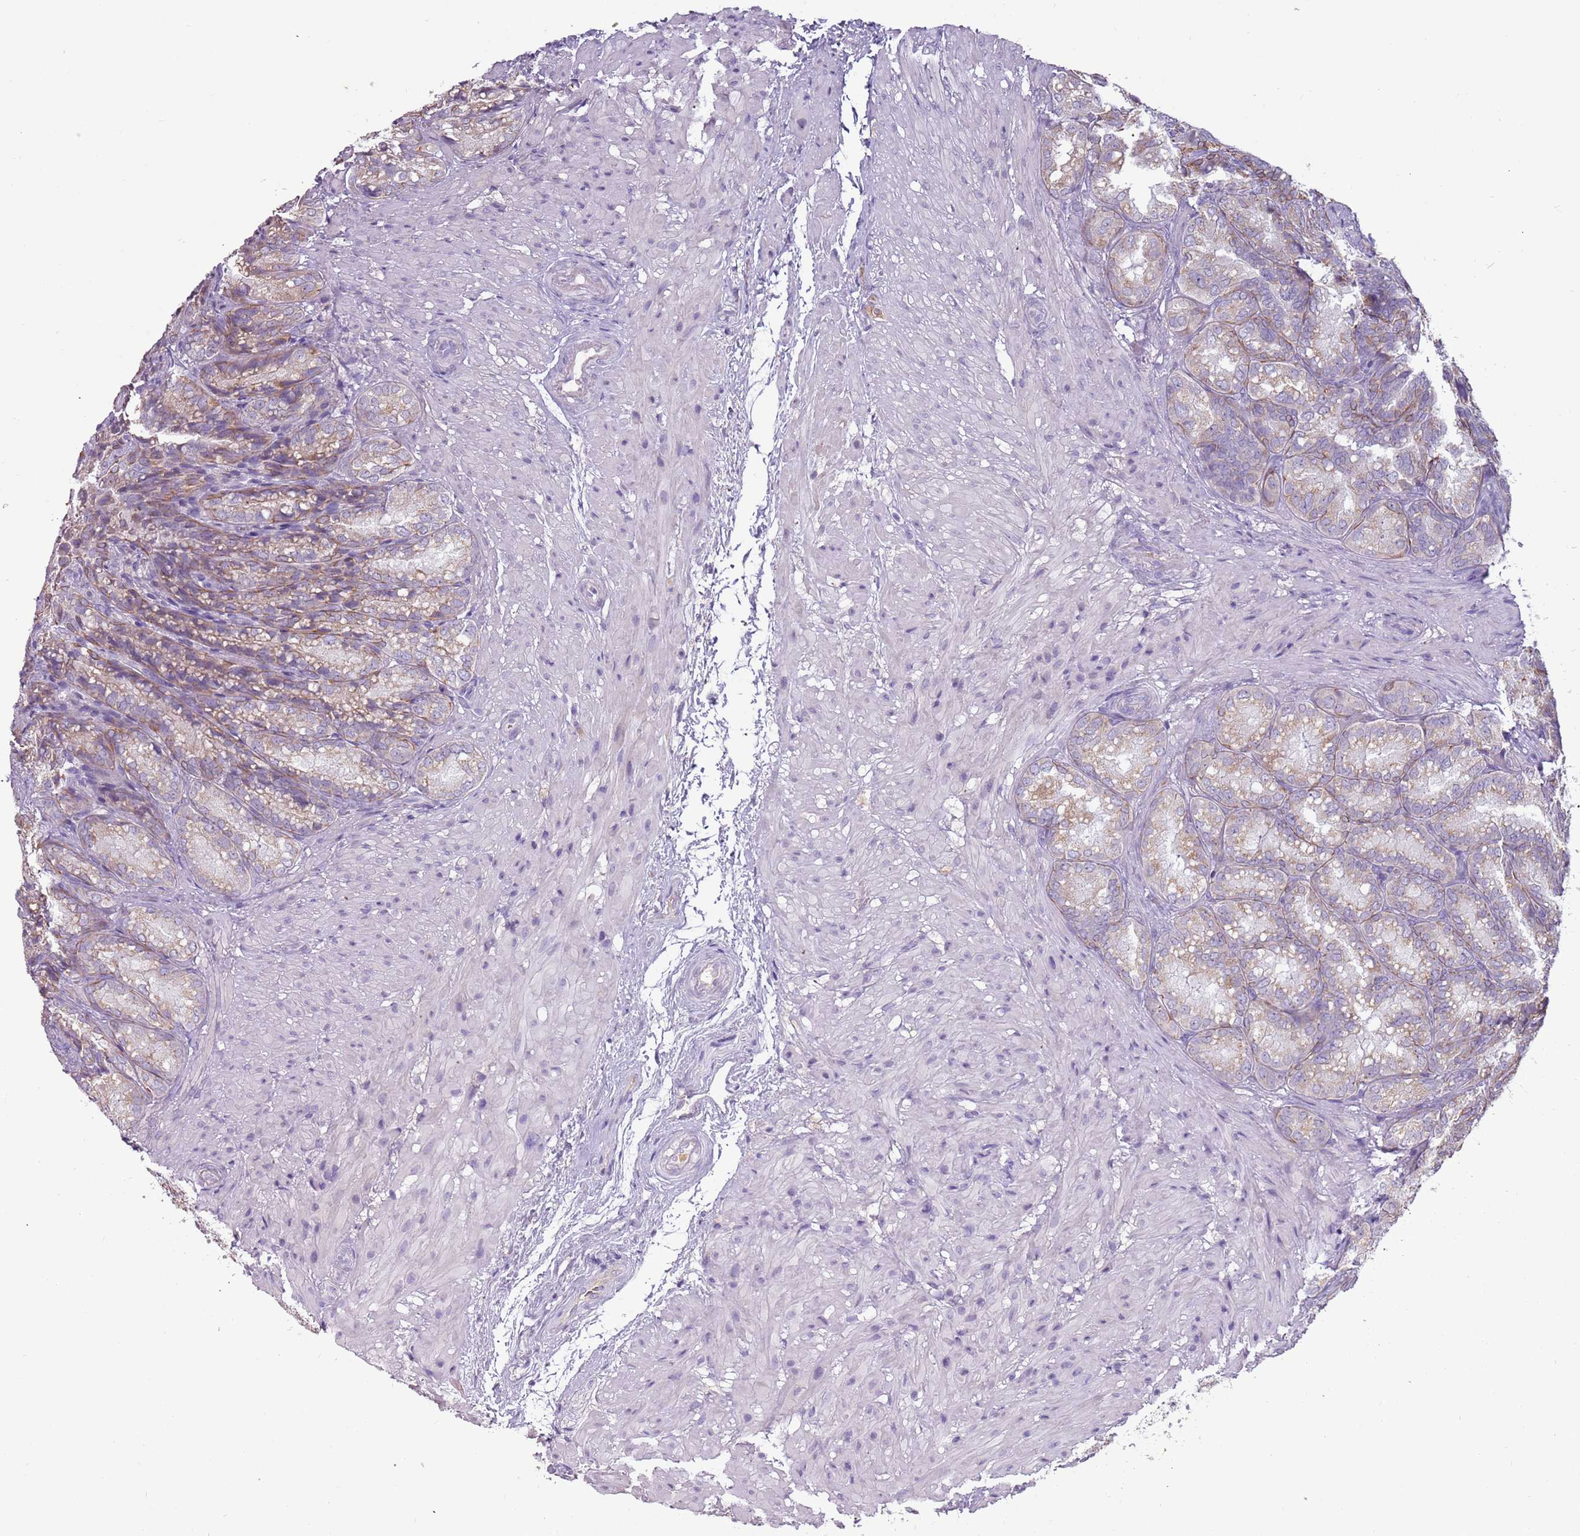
{"staining": {"intensity": "moderate", "quantity": "<25%", "location": "cytoplasmic/membranous"}, "tissue": "seminal vesicle", "cell_type": "Glandular cells", "image_type": "normal", "snomed": [{"axis": "morphology", "description": "Normal tissue, NOS"}, {"axis": "topography", "description": "Seminal veicle"}], "caption": "A high-resolution image shows immunohistochemistry staining of unremarkable seminal vesicle, which reveals moderate cytoplasmic/membranous positivity in approximately <25% of glandular cells.", "gene": "SYS1", "patient": {"sex": "male", "age": 58}}